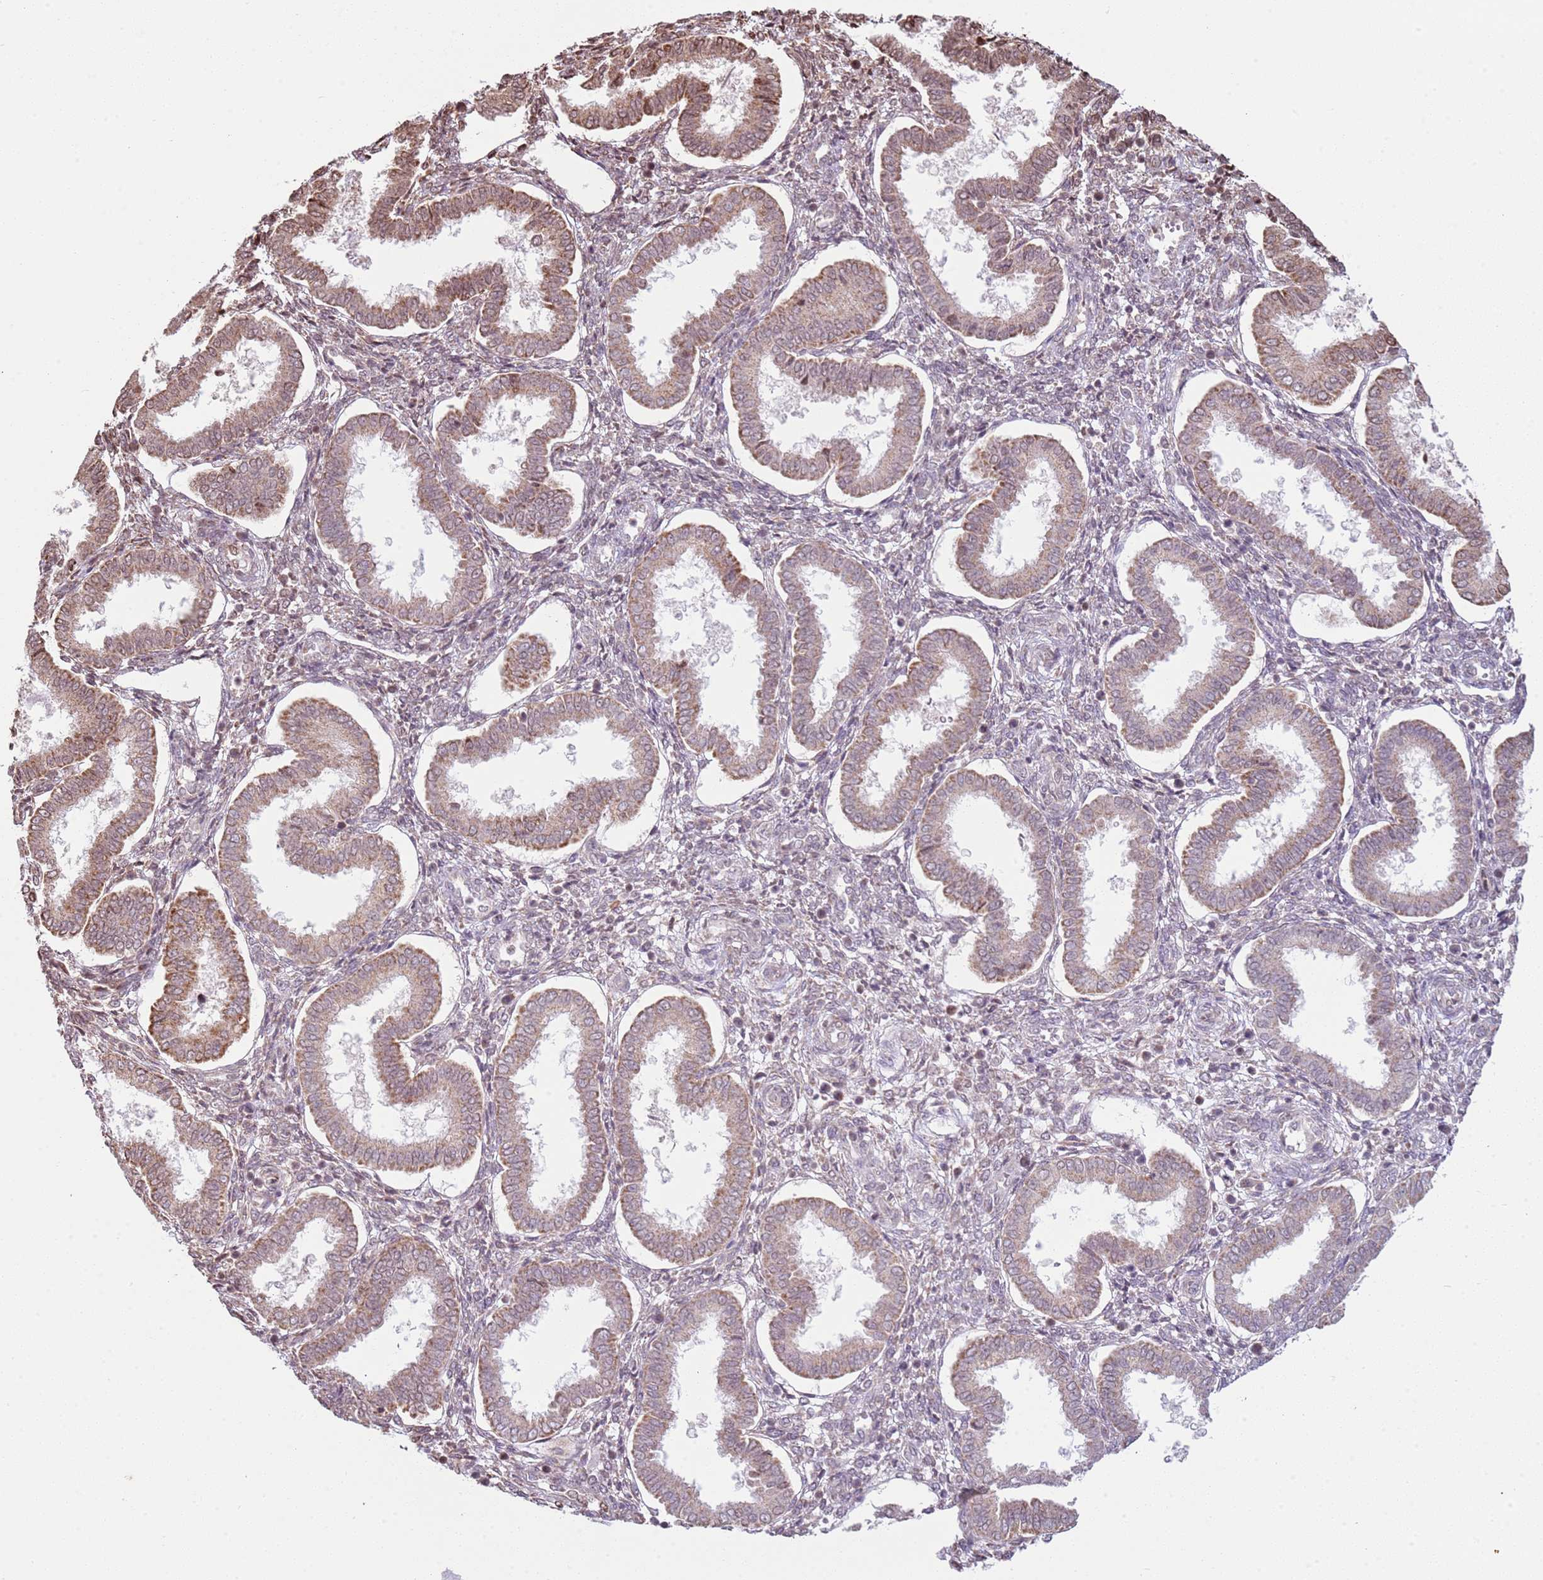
{"staining": {"intensity": "weak", "quantity": "25%-75%", "location": "cytoplasmic/membranous,nuclear"}, "tissue": "endometrium", "cell_type": "Cells in endometrial stroma", "image_type": "normal", "snomed": [{"axis": "morphology", "description": "Normal tissue, NOS"}, {"axis": "topography", "description": "Endometrium"}], "caption": "Brown immunohistochemical staining in benign human endometrium displays weak cytoplasmic/membranous,nuclear expression in approximately 25%-75% of cells in endometrial stroma.", "gene": "SCAF1", "patient": {"sex": "female", "age": 24}}